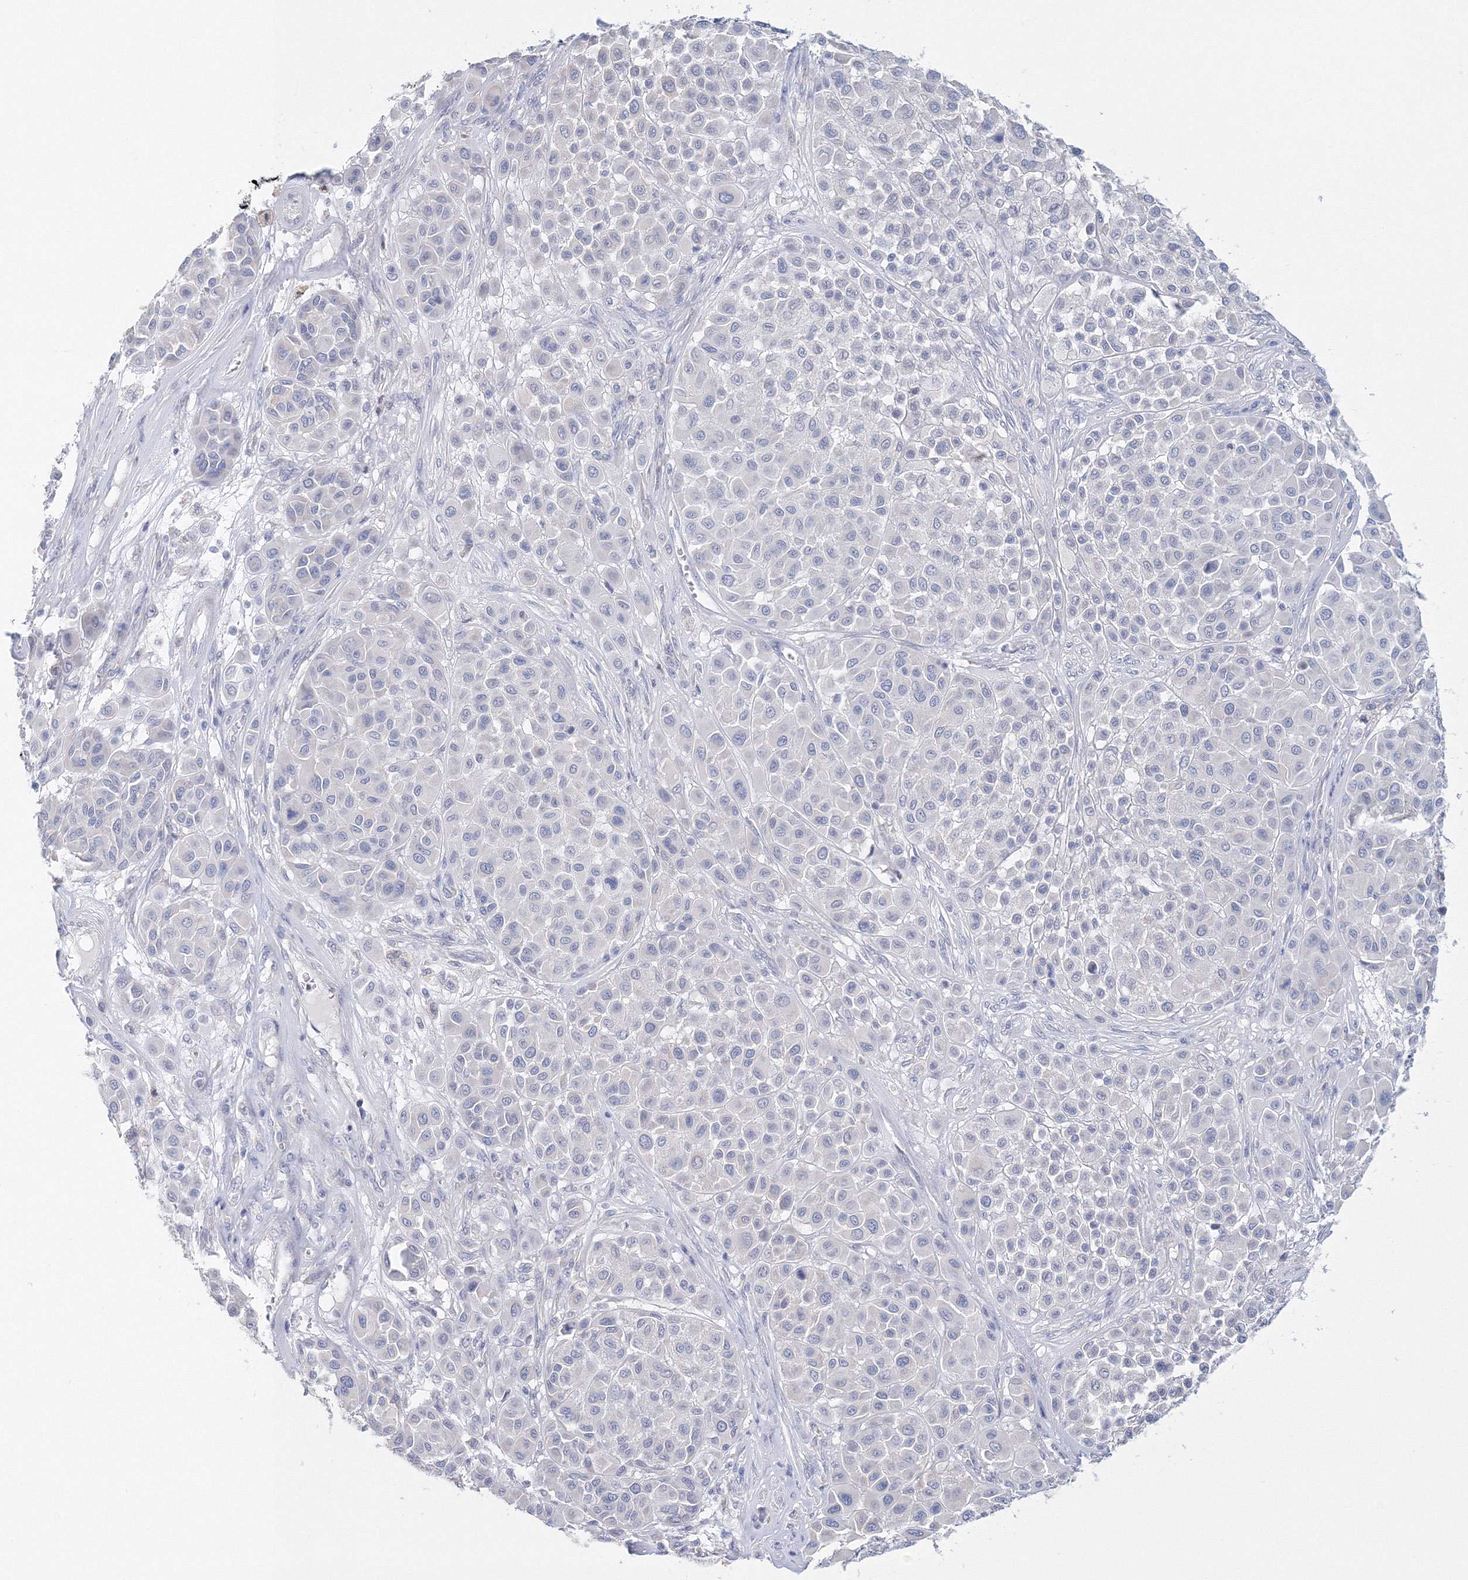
{"staining": {"intensity": "negative", "quantity": "none", "location": "none"}, "tissue": "melanoma", "cell_type": "Tumor cells", "image_type": "cancer", "snomed": [{"axis": "morphology", "description": "Malignant melanoma, Metastatic site"}, {"axis": "topography", "description": "Soft tissue"}], "caption": "Micrograph shows no protein staining in tumor cells of melanoma tissue. (Stains: DAB (3,3'-diaminobenzidine) IHC with hematoxylin counter stain, Microscopy: brightfield microscopy at high magnification).", "gene": "VSIG1", "patient": {"sex": "male", "age": 41}}